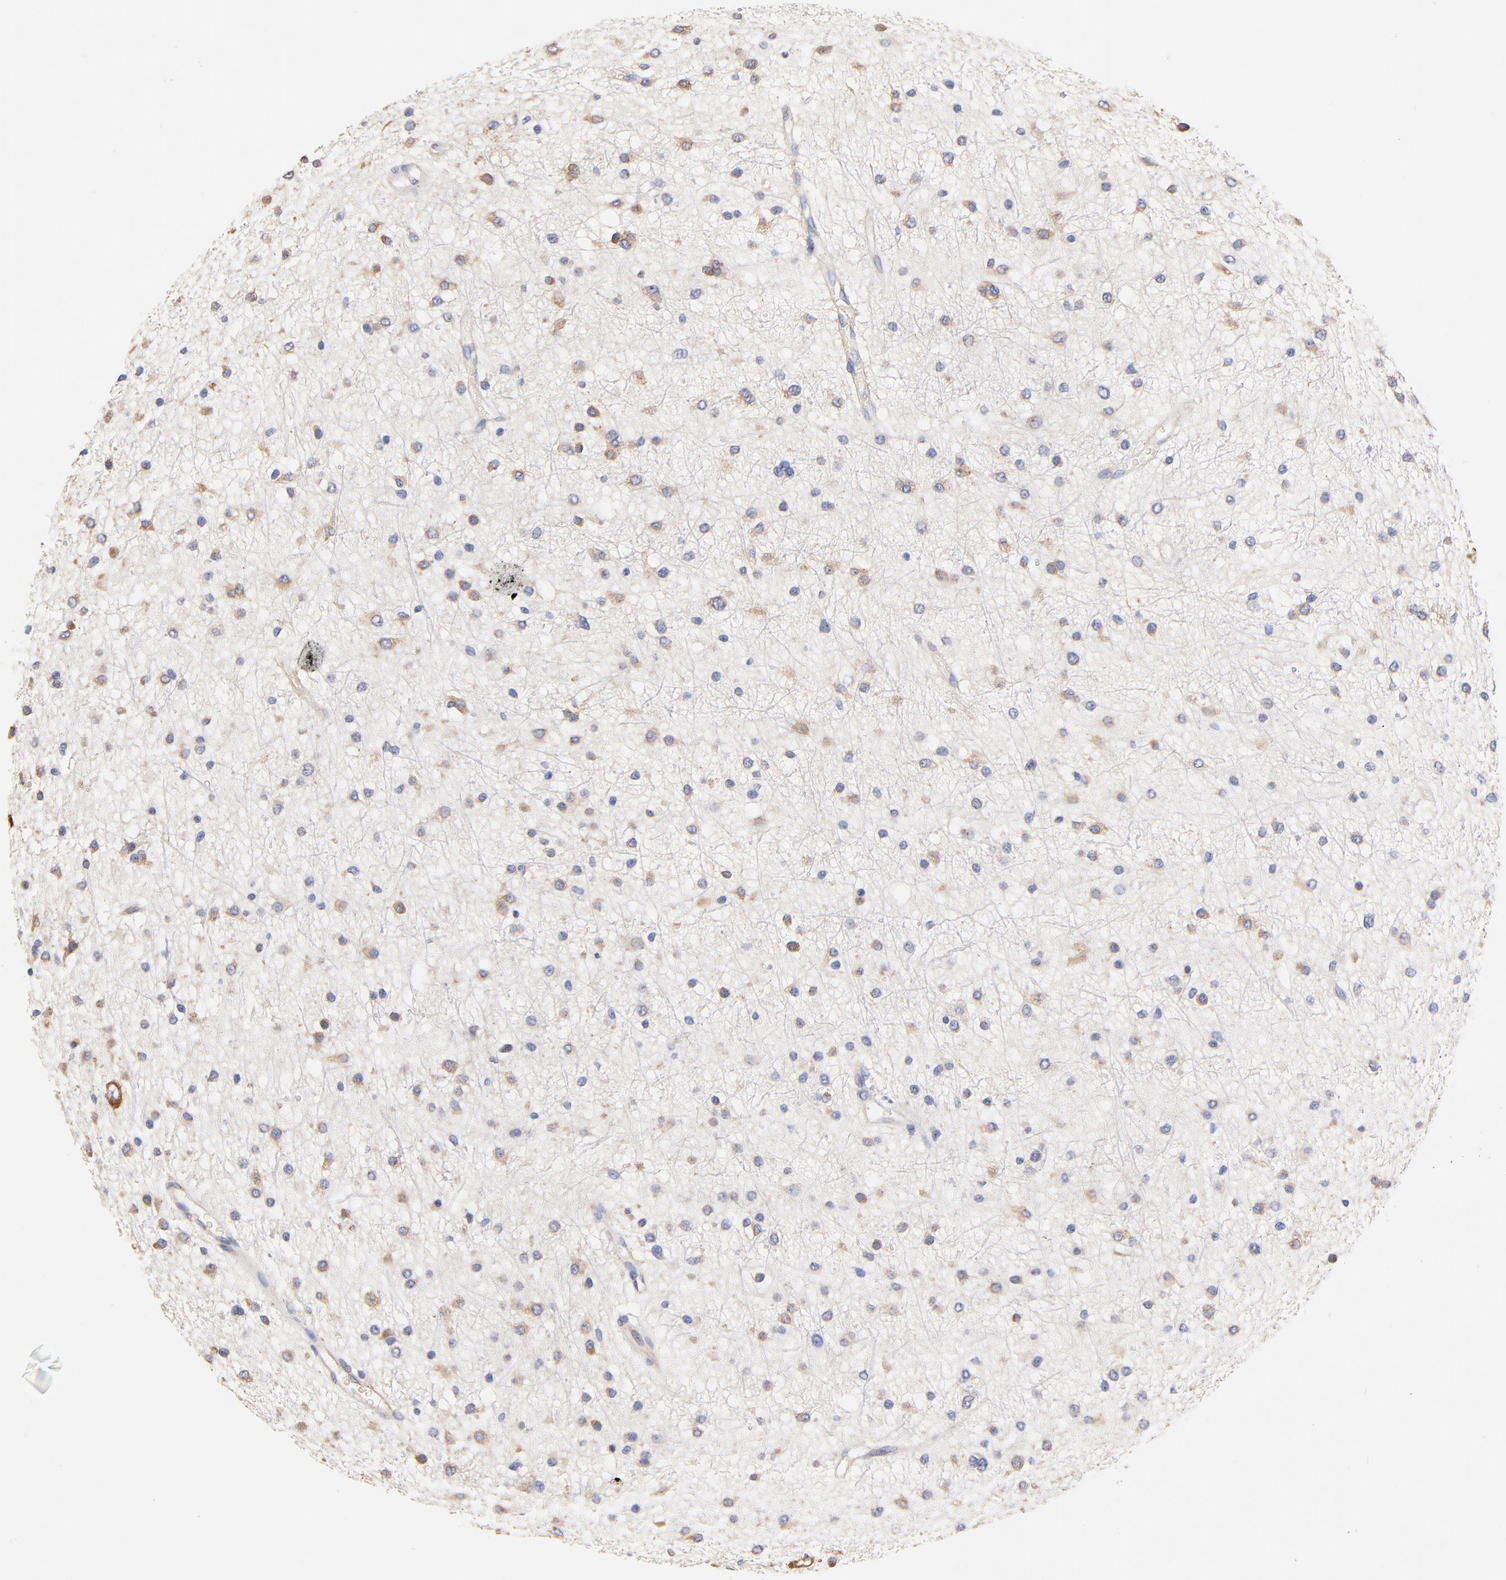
{"staining": {"intensity": "moderate", "quantity": "25%-75%", "location": "cytoplasmic/membranous"}, "tissue": "glioma", "cell_type": "Tumor cells", "image_type": "cancer", "snomed": [{"axis": "morphology", "description": "Glioma, malignant, Low grade"}, {"axis": "topography", "description": "Brain"}], "caption": "Approximately 25%-75% of tumor cells in human low-grade glioma (malignant) reveal moderate cytoplasmic/membranous protein staining as visualized by brown immunohistochemical staining.", "gene": "HS3ST1", "patient": {"sex": "female", "age": 36}}